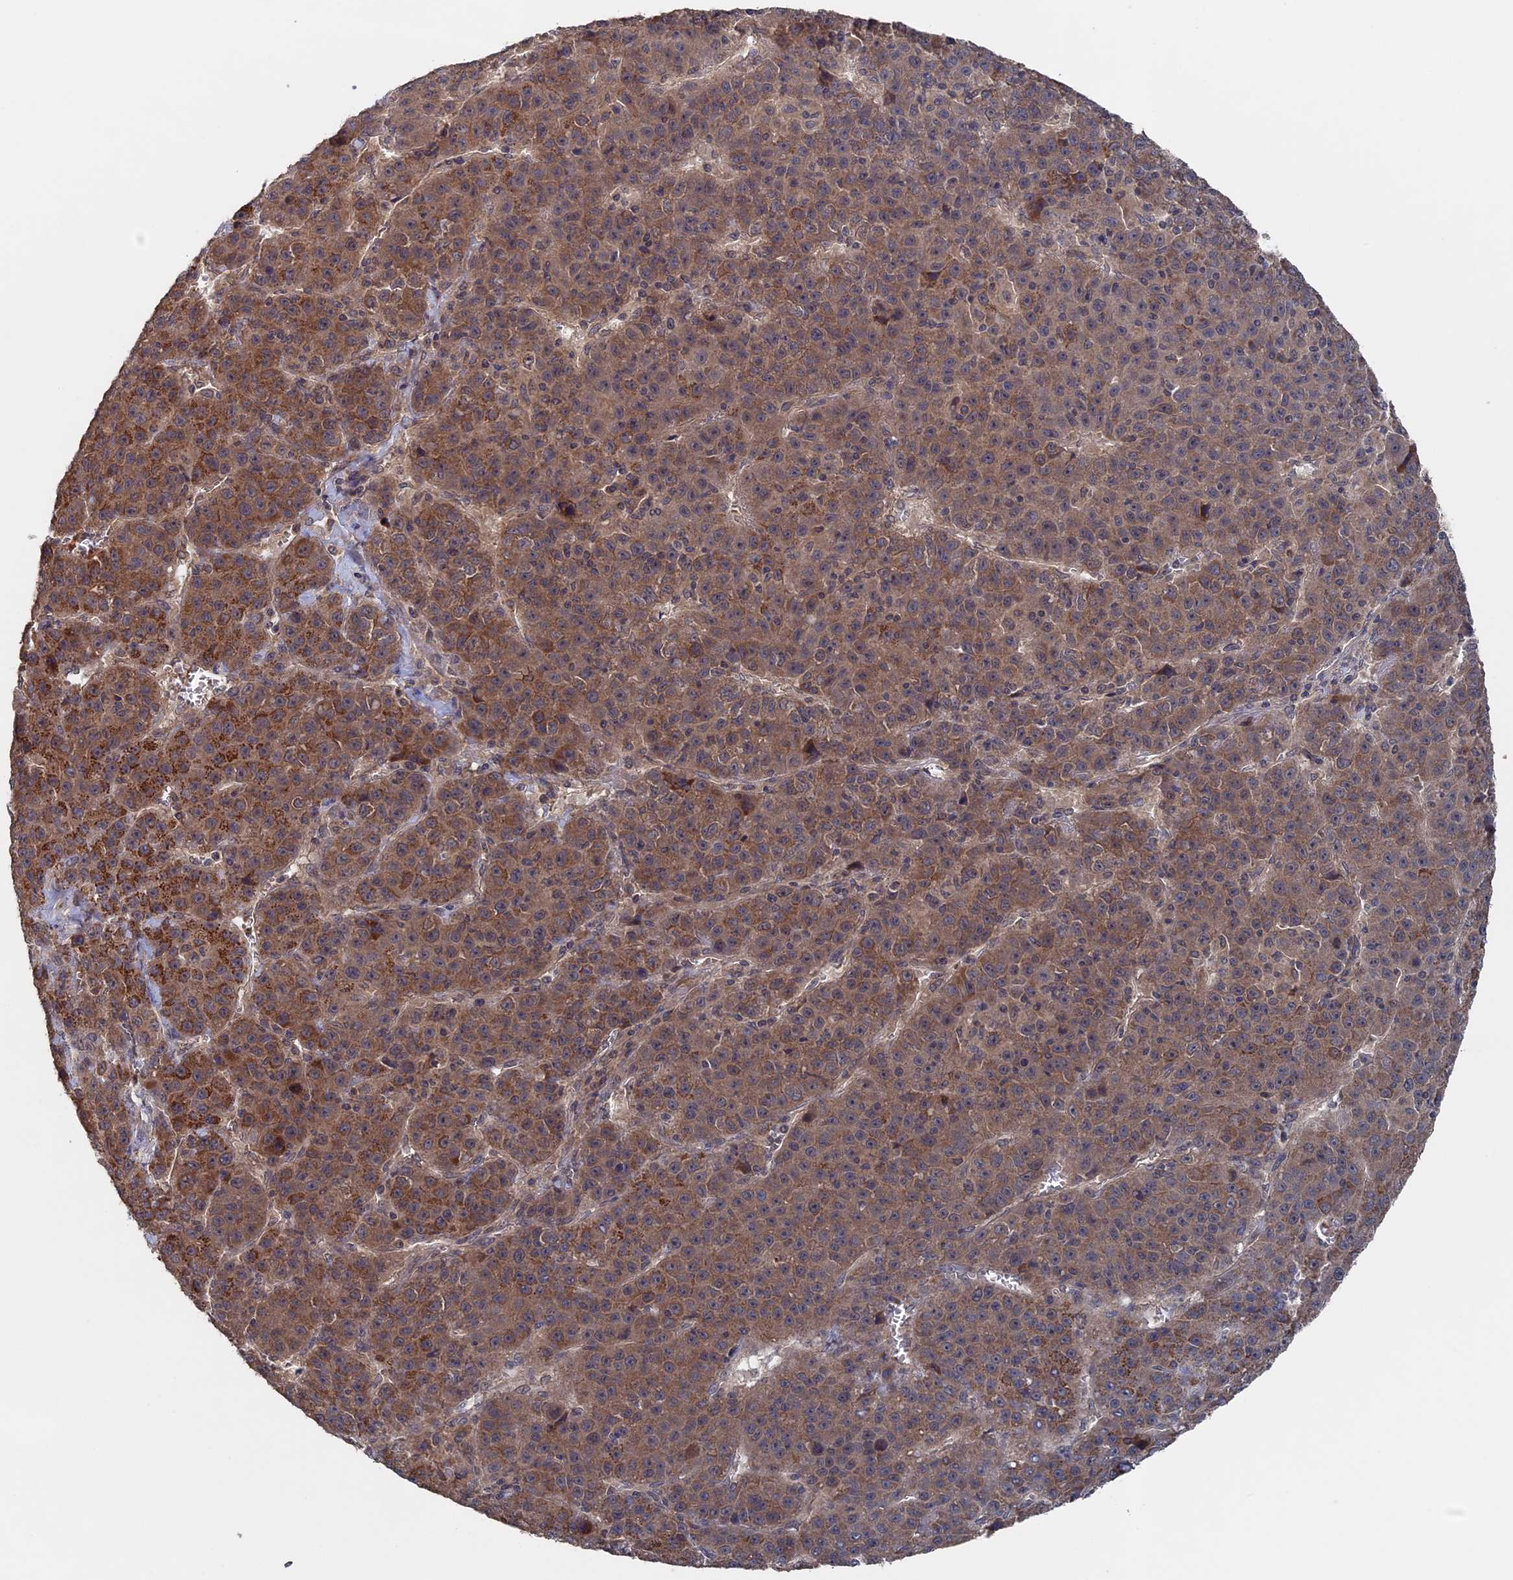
{"staining": {"intensity": "strong", "quantity": "25%-75%", "location": "cytoplasmic/membranous"}, "tissue": "liver cancer", "cell_type": "Tumor cells", "image_type": "cancer", "snomed": [{"axis": "morphology", "description": "Carcinoma, Hepatocellular, NOS"}, {"axis": "topography", "description": "Liver"}], "caption": "Strong cytoplasmic/membranous protein positivity is appreciated in approximately 25%-75% of tumor cells in liver cancer. The protein of interest is shown in brown color, while the nuclei are stained blue.", "gene": "RAB15", "patient": {"sex": "female", "age": 53}}